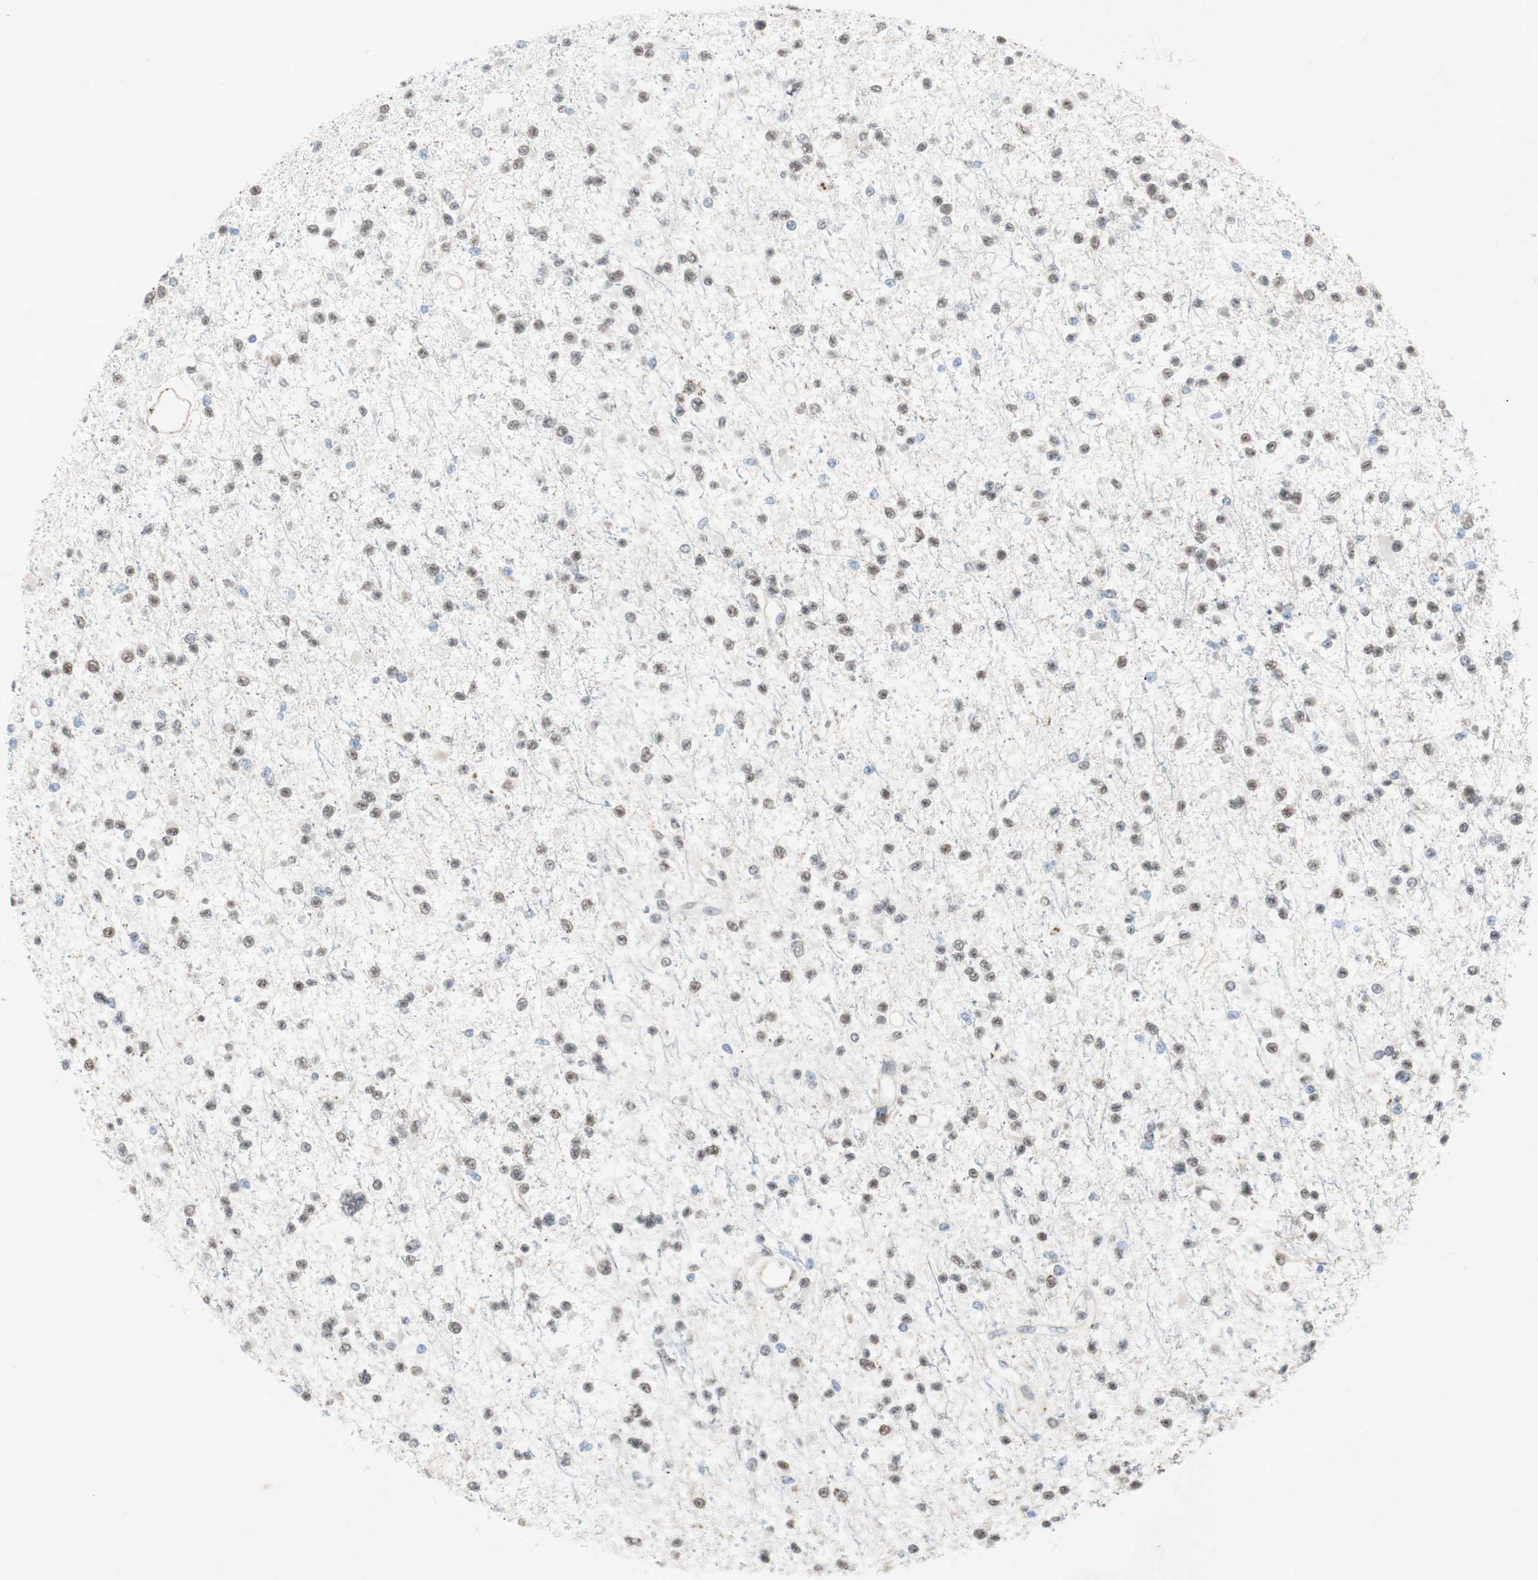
{"staining": {"intensity": "weak", "quantity": ">75%", "location": "nuclear"}, "tissue": "glioma", "cell_type": "Tumor cells", "image_type": "cancer", "snomed": [{"axis": "morphology", "description": "Glioma, malignant, Low grade"}, {"axis": "topography", "description": "Brain"}], "caption": "Protein staining exhibits weak nuclear staining in about >75% of tumor cells in glioma. (DAB (3,3'-diaminobenzidine) IHC, brown staining for protein, blue staining for nuclei).", "gene": "ARNT2", "patient": {"sex": "female", "age": 22}}